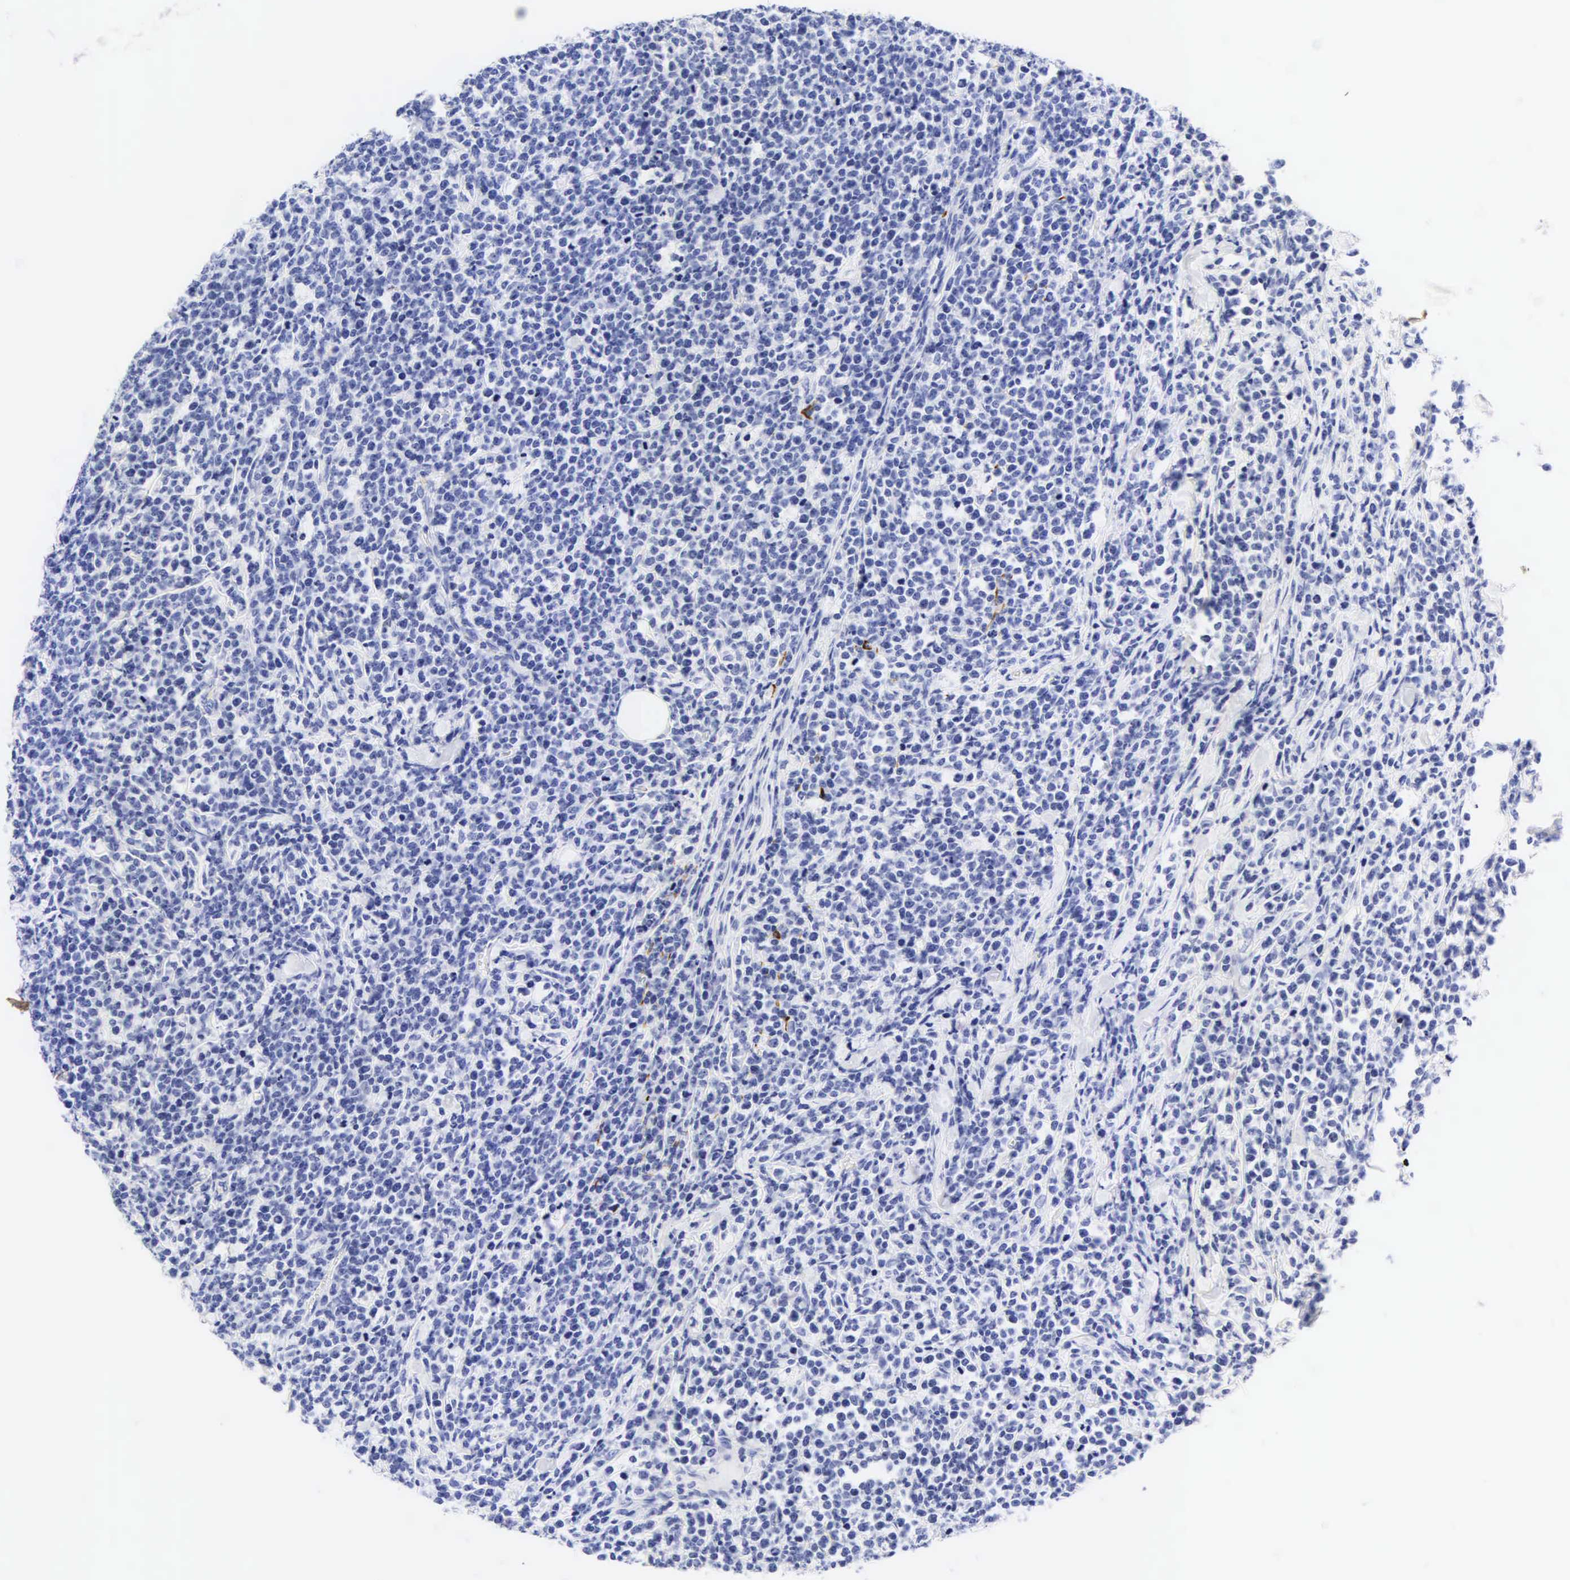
{"staining": {"intensity": "negative", "quantity": "none", "location": "none"}, "tissue": "lymphoma", "cell_type": "Tumor cells", "image_type": "cancer", "snomed": [{"axis": "morphology", "description": "Malignant lymphoma, non-Hodgkin's type, High grade"}, {"axis": "topography", "description": "Small intestine"}, {"axis": "topography", "description": "Colon"}], "caption": "Tumor cells are negative for protein expression in human malignant lymphoma, non-Hodgkin's type (high-grade). (Brightfield microscopy of DAB (3,3'-diaminobenzidine) IHC at high magnification).", "gene": "DES", "patient": {"sex": "male", "age": 8}}